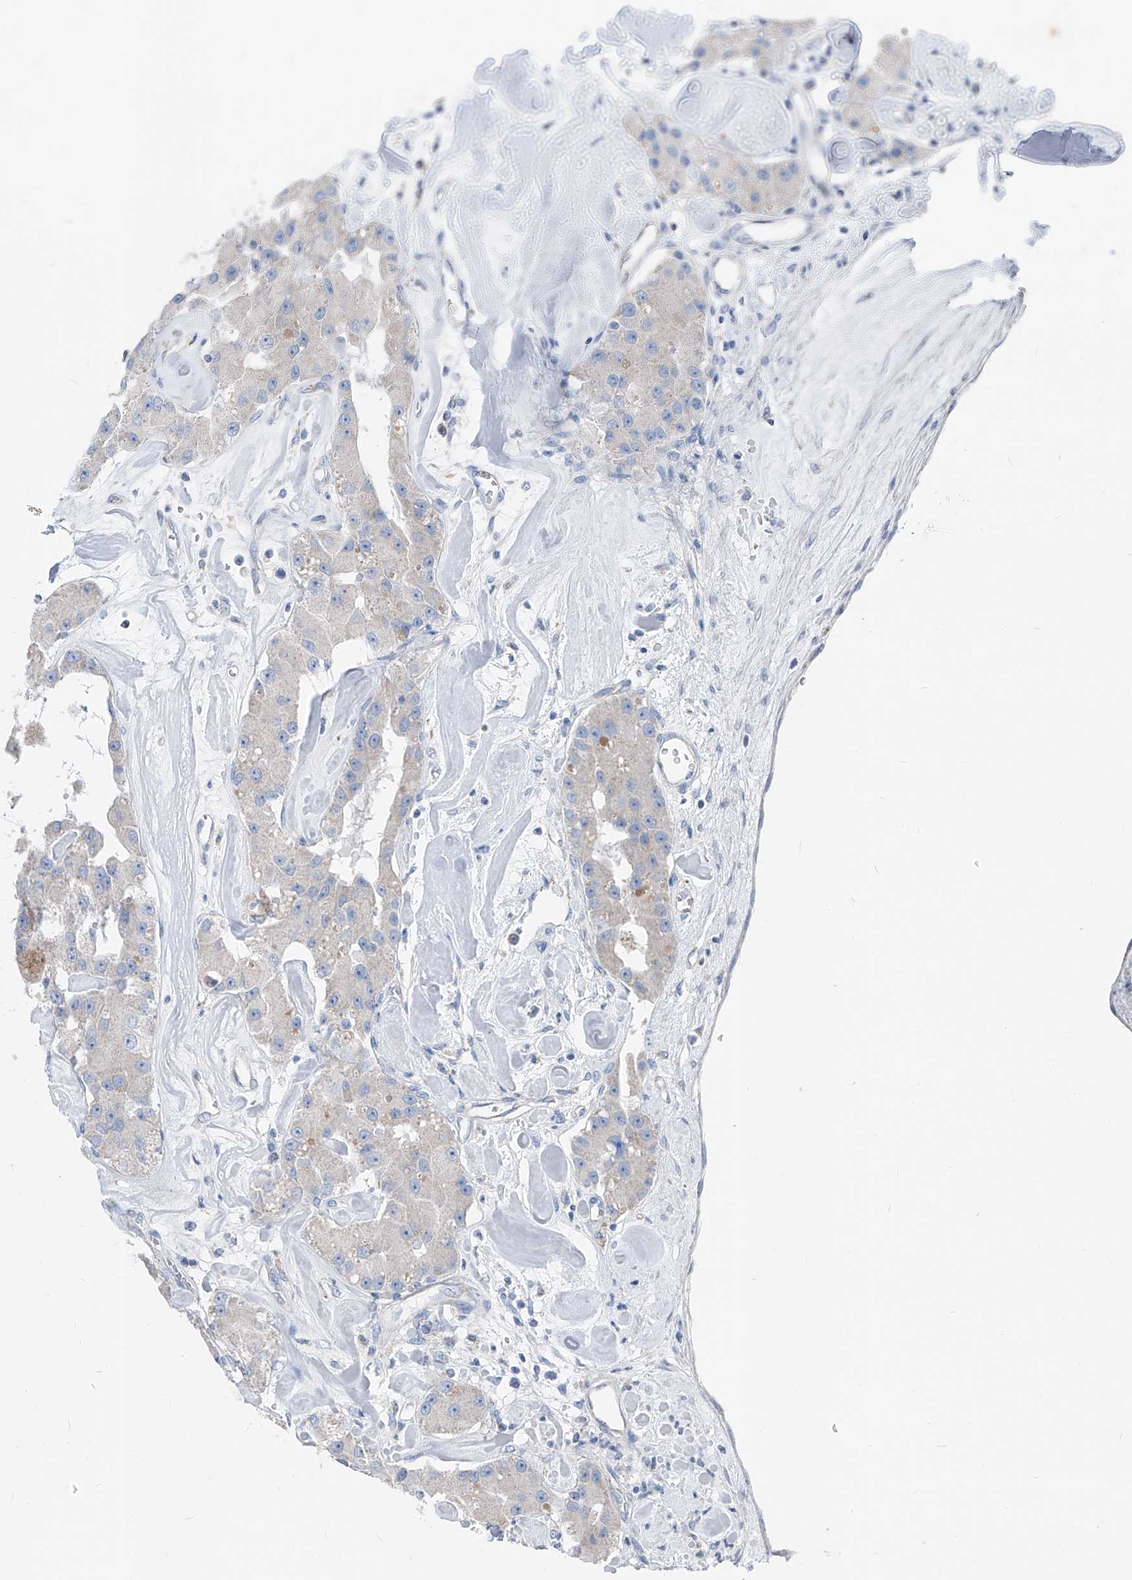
{"staining": {"intensity": "negative", "quantity": "none", "location": "none"}, "tissue": "carcinoid", "cell_type": "Tumor cells", "image_type": "cancer", "snomed": [{"axis": "morphology", "description": "Carcinoid, malignant, NOS"}, {"axis": "topography", "description": "Pancreas"}], "caption": "High power microscopy image of an immunohistochemistry (IHC) histopathology image of carcinoid, revealing no significant staining in tumor cells.", "gene": "AGPS", "patient": {"sex": "male", "age": 41}}